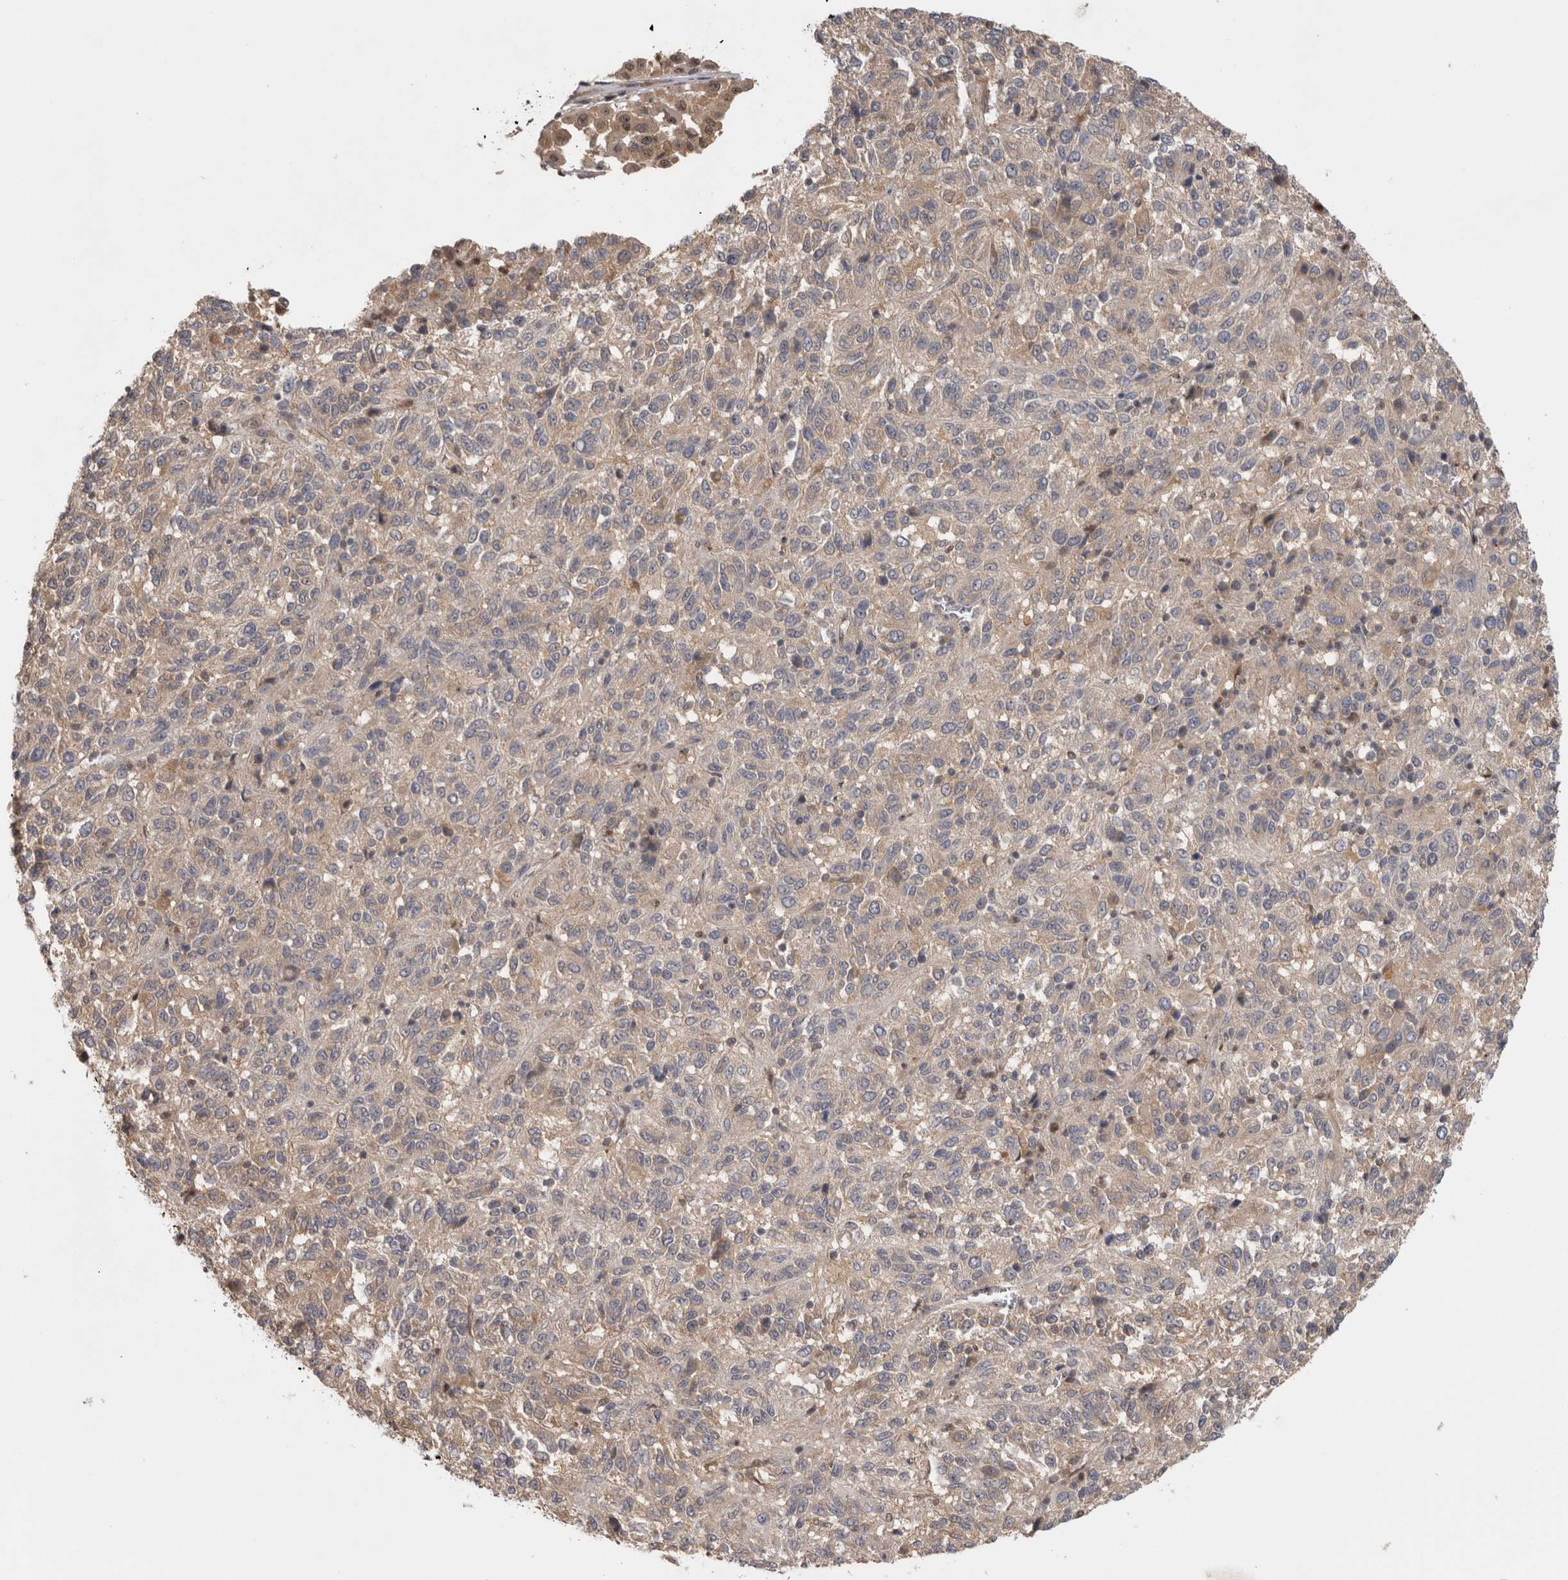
{"staining": {"intensity": "weak", "quantity": "25%-75%", "location": "cytoplasmic/membranous"}, "tissue": "melanoma", "cell_type": "Tumor cells", "image_type": "cancer", "snomed": [{"axis": "morphology", "description": "Malignant melanoma, Metastatic site"}, {"axis": "topography", "description": "Lung"}], "caption": "Weak cytoplasmic/membranous staining is identified in about 25%-75% of tumor cells in malignant melanoma (metastatic site). (DAB (3,3'-diaminobenzidine) IHC, brown staining for protein, blue staining for nuclei).", "gene": "PIGP", "patient": {"sex": "male", "age": 64}}